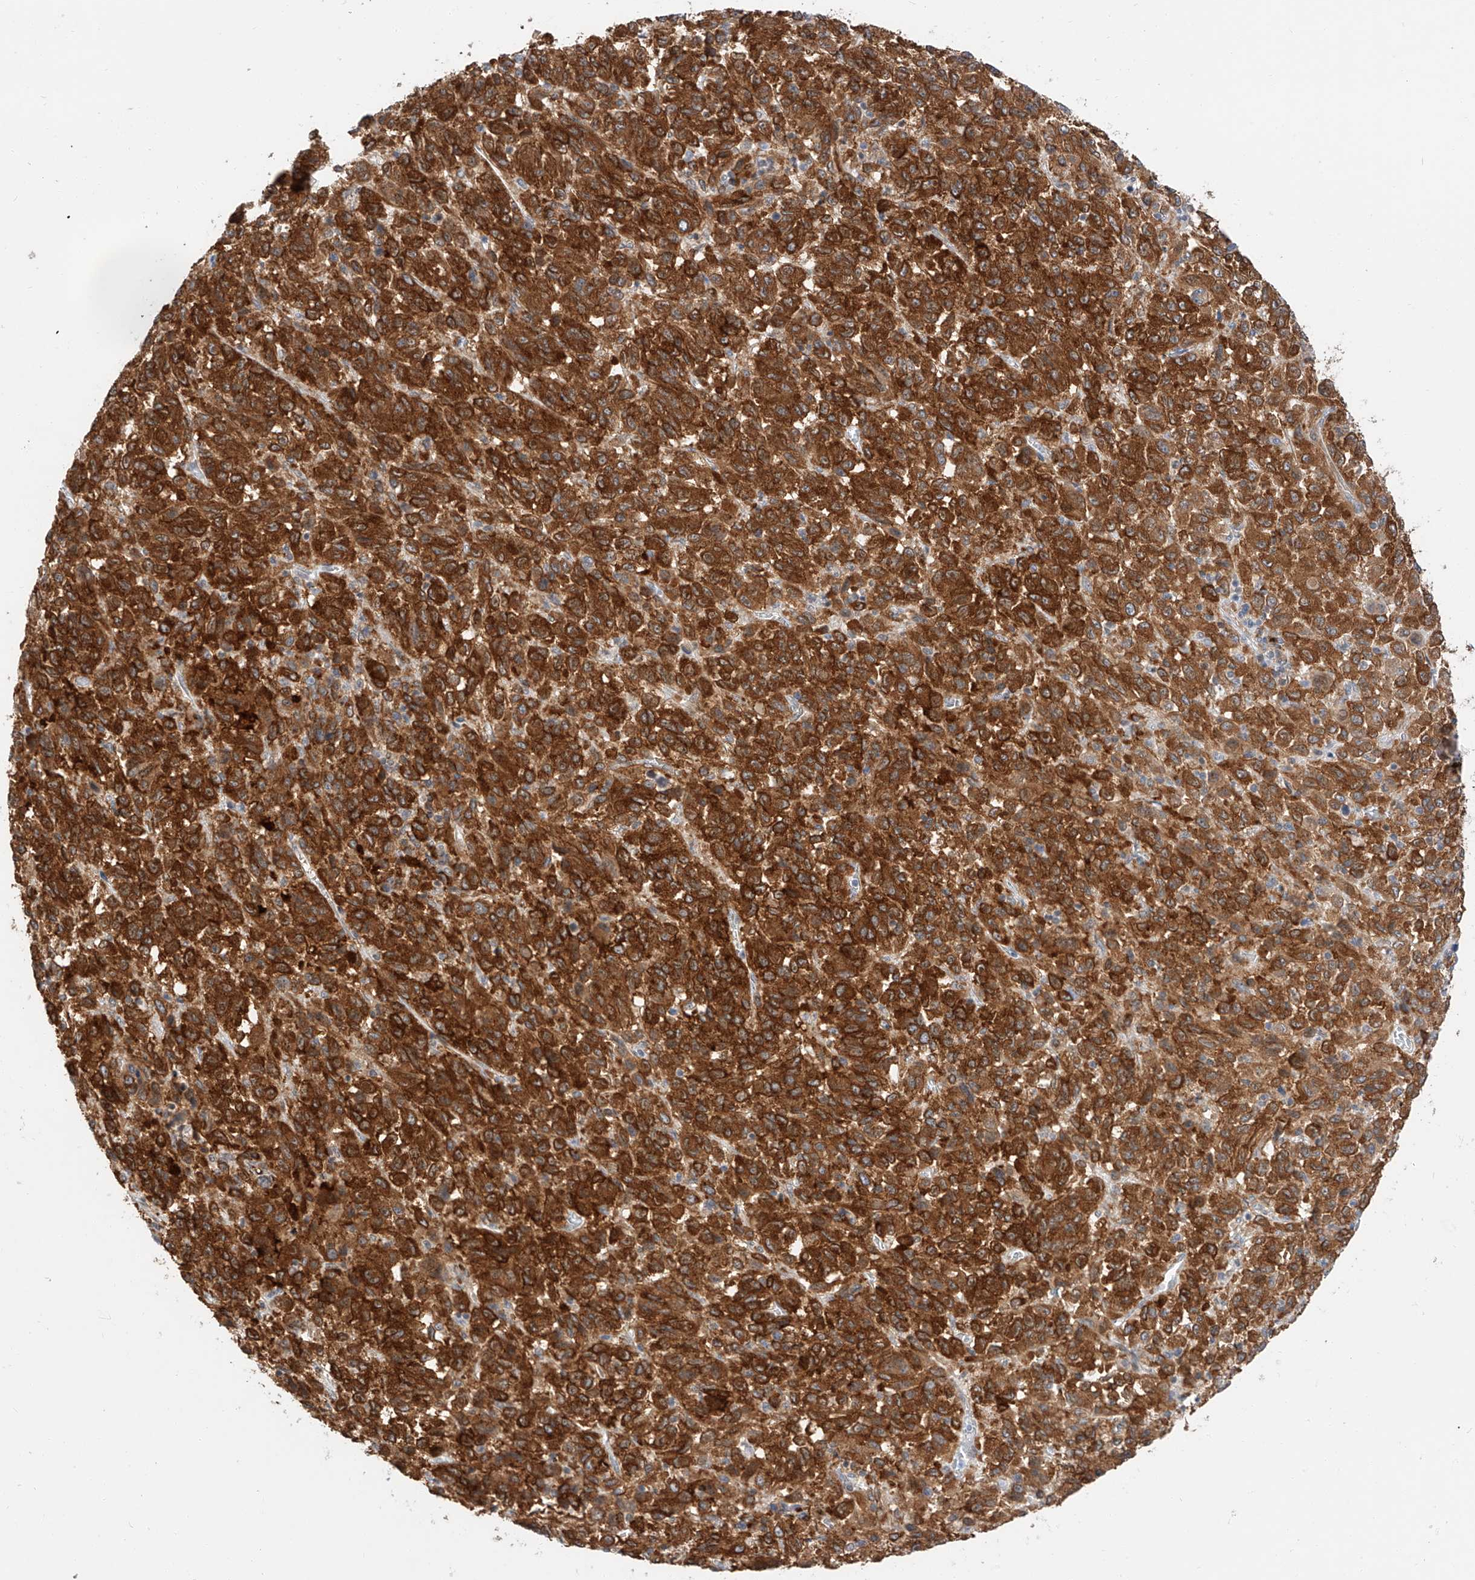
{"staining": {"intensity": "strong", "quantity": ">75%", "location": "cytoplasmic/membranous"}, "tissue": "melanoma", "cell_type": "Tumor cells", "image_type": "cancer", "snomed": [{"axis": "morphology", "description": "Malignant melanoma, Metastatic site"}, {"axis": "topography", "description": "Lung"}], "caption": "Melanoma stained for a protein displays strong cytoplasmic/membranous positivity in tumor cells.", "gene": "CARMIL1", "patient": {"sex": "male", "age": 64}}